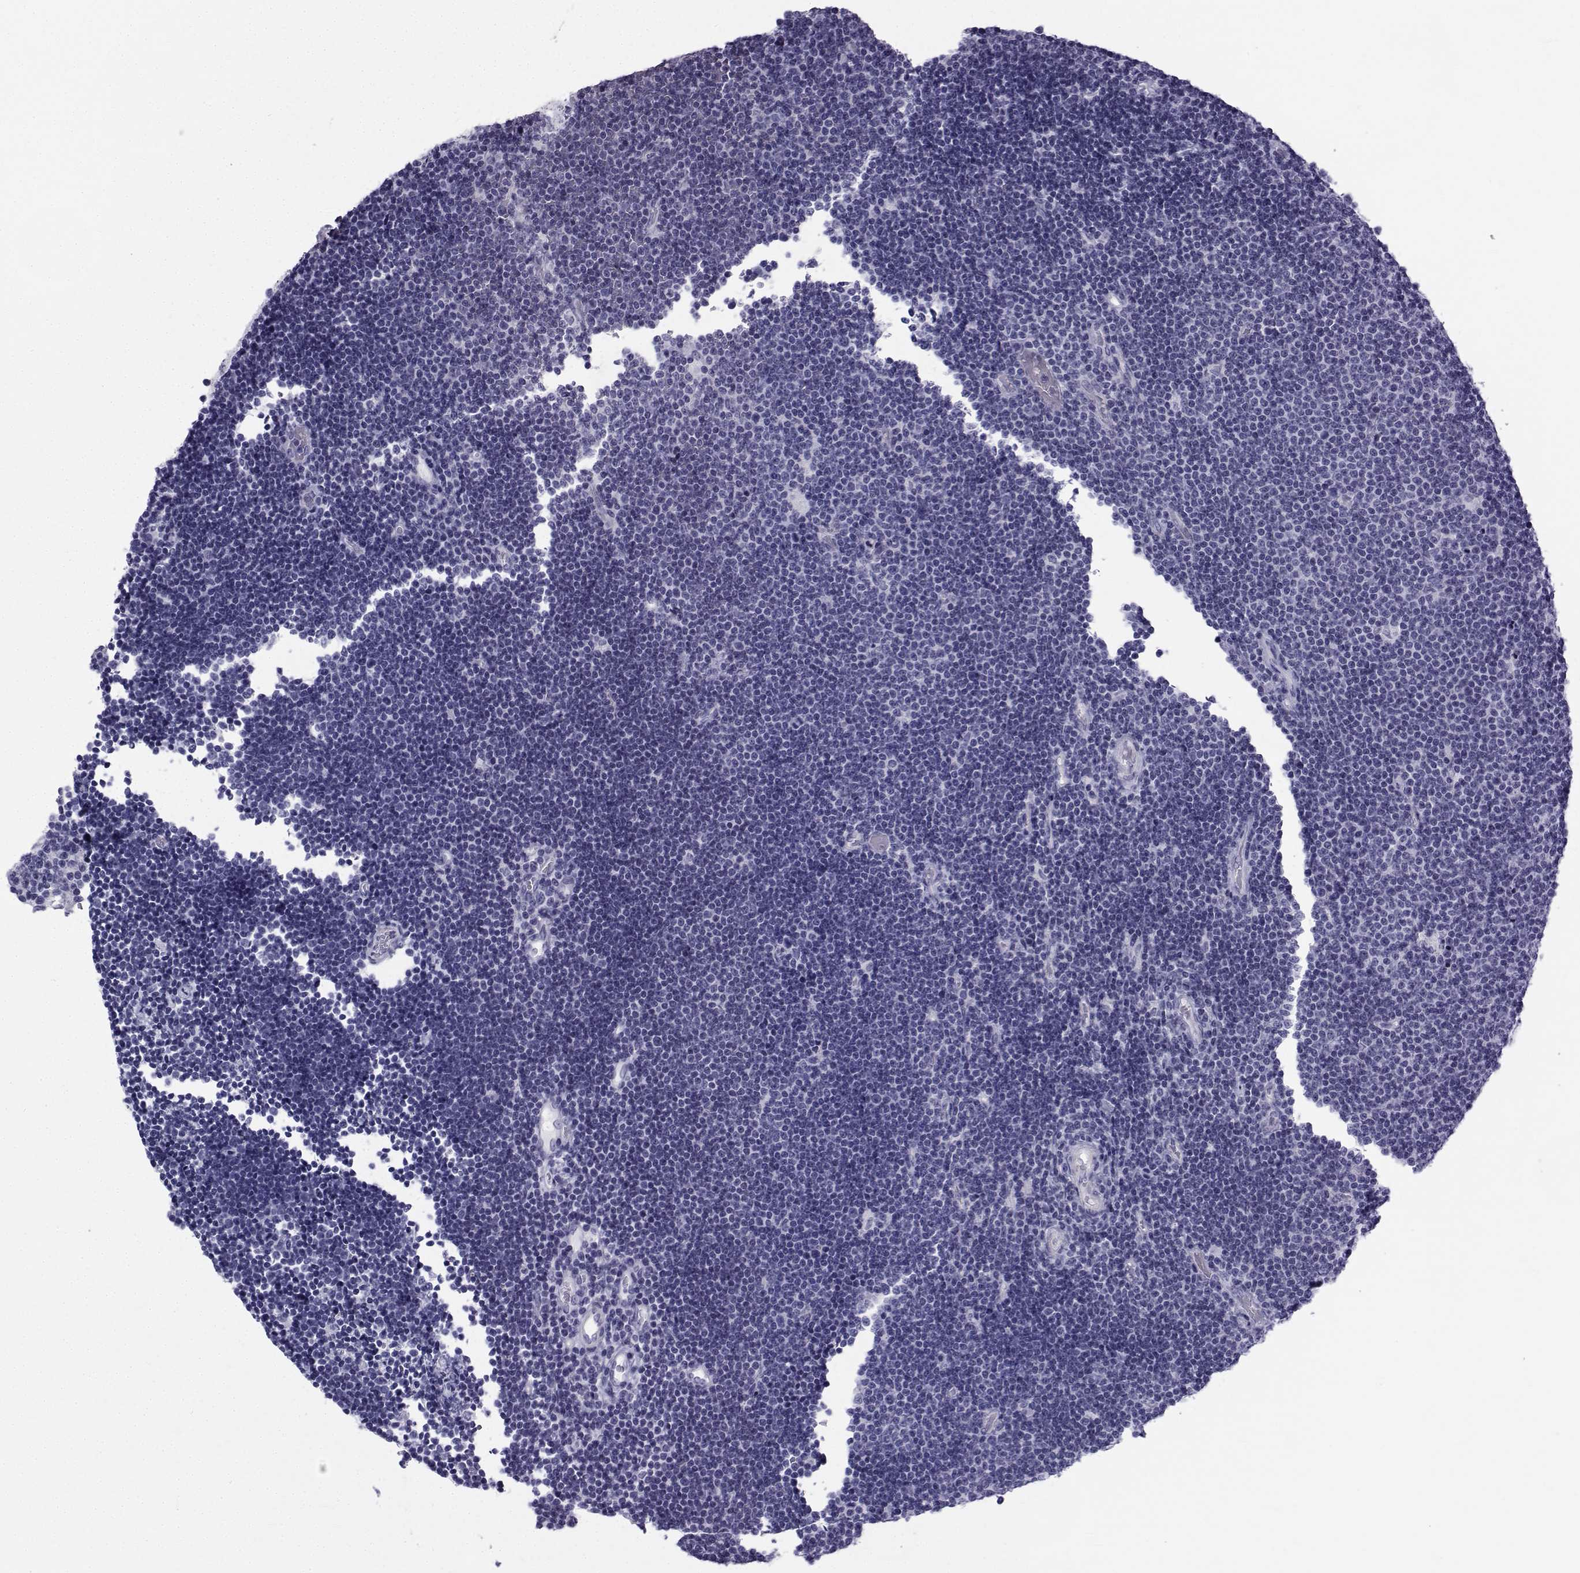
{"staining": {"intensity": "negative", "quantity": "none", "location": "none"}, "tissue": "lymphoma", "cell_type": "Tumor cells", "image_type": "cancer", "snomed": [{"axis": "morphology", "description": "Malignant lymphoma, non-Hodgkin's type, Low grade"}, {"axis": "topography", "description": "Brain"}], "caption": "Immunohistochemistry (IHC) photomicrograph of neoplastic tissue: human malignant lymphoma, non-Hodgkin's type (low-grade) stained with DAB reveals no significant protein positivity in tumor cells. (DAB (3,3'-diaminobenzidine) immunohistochemistry (IHC), high magnification).", "gene": "SPANXD", "patient": {"sex": "female", "age": 66}}